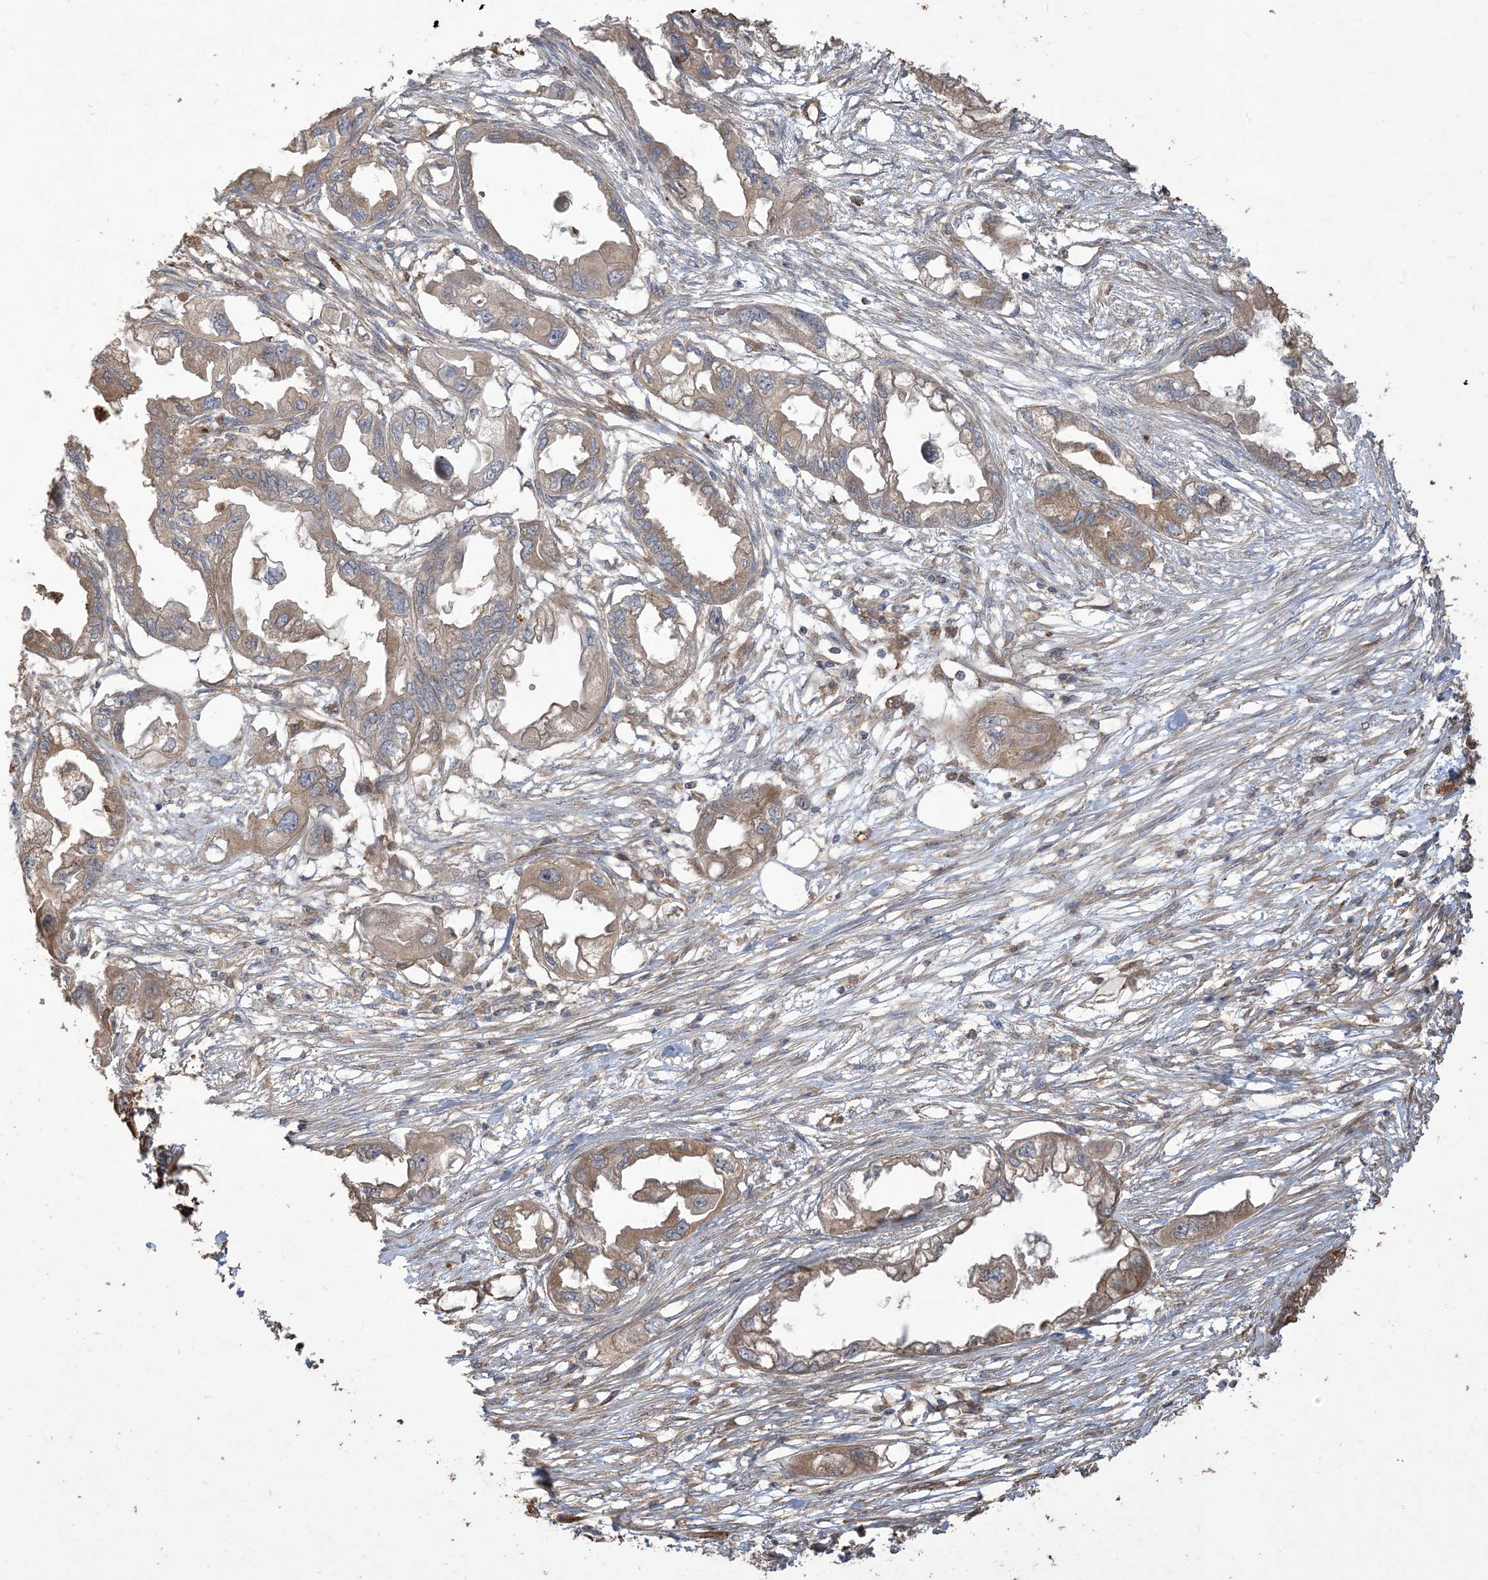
{"staining": {"intensity": "weak", "quantity": ">75%", "location": "cytoplasmic/membranous"}, "tissue": "endometrial cancer", "cell_type": "Tumor cells", "image_type": "cancer", "snomed": [{"axis": "morphology", "description": "Adenocarcinoma, NOS"}, {"axis": "morphology", "description": "Adenocarcinoma, metastatic, NOS"}, {"axis": "topography", "description": "Adipose tissue"}, {"axis": "topography", "description": "Endometrium"}], "caption": "Immunohistochemistry (DAB) staining of endometrial cancer displays weak cytoplasmic/membranous protein expression in approximately >75% of tumor cells.", "gene": "KLHL18", "patient": {"sex": "female", "age": 67}}